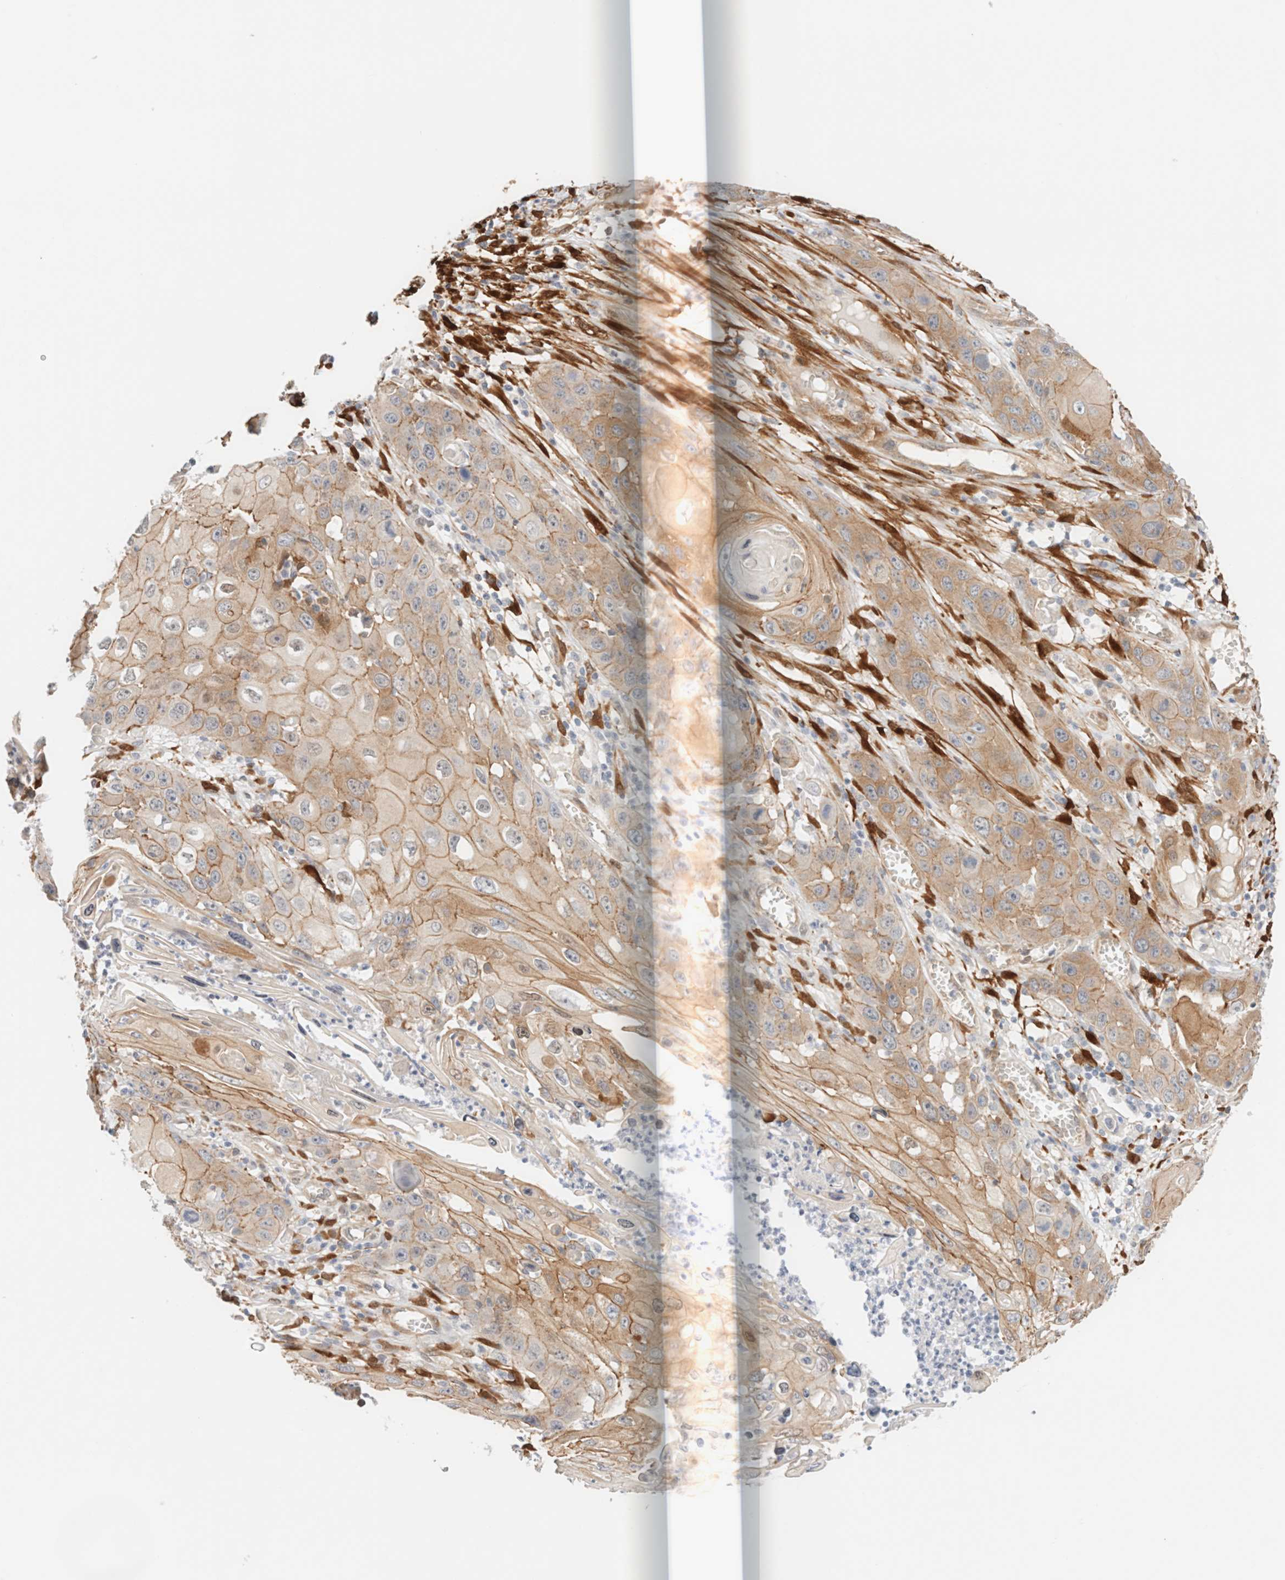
{"staining": {"intensity": "weak", "quantity": "25%-75%", "location": "cytoplasmic/membranous"}, "tissue": "skin cancer", "cell_type": "Tumor cells", "image_type": "cancer", "snomed": [{"axis": "morphology", "description": "Squamous cell carcinoma, NOS"}, {"axis": "topography", "description": "Skin"}], "caption": "Immunohistochemistry (IHC) (DAB) staining of human squamous cell carcinoma (skin) shows weak cytoplasmic/membranous protein expression in about 25%-75% of tumor cells.", "gene": "LMCD1", "patient": {"sex": "male", "age": 55}}